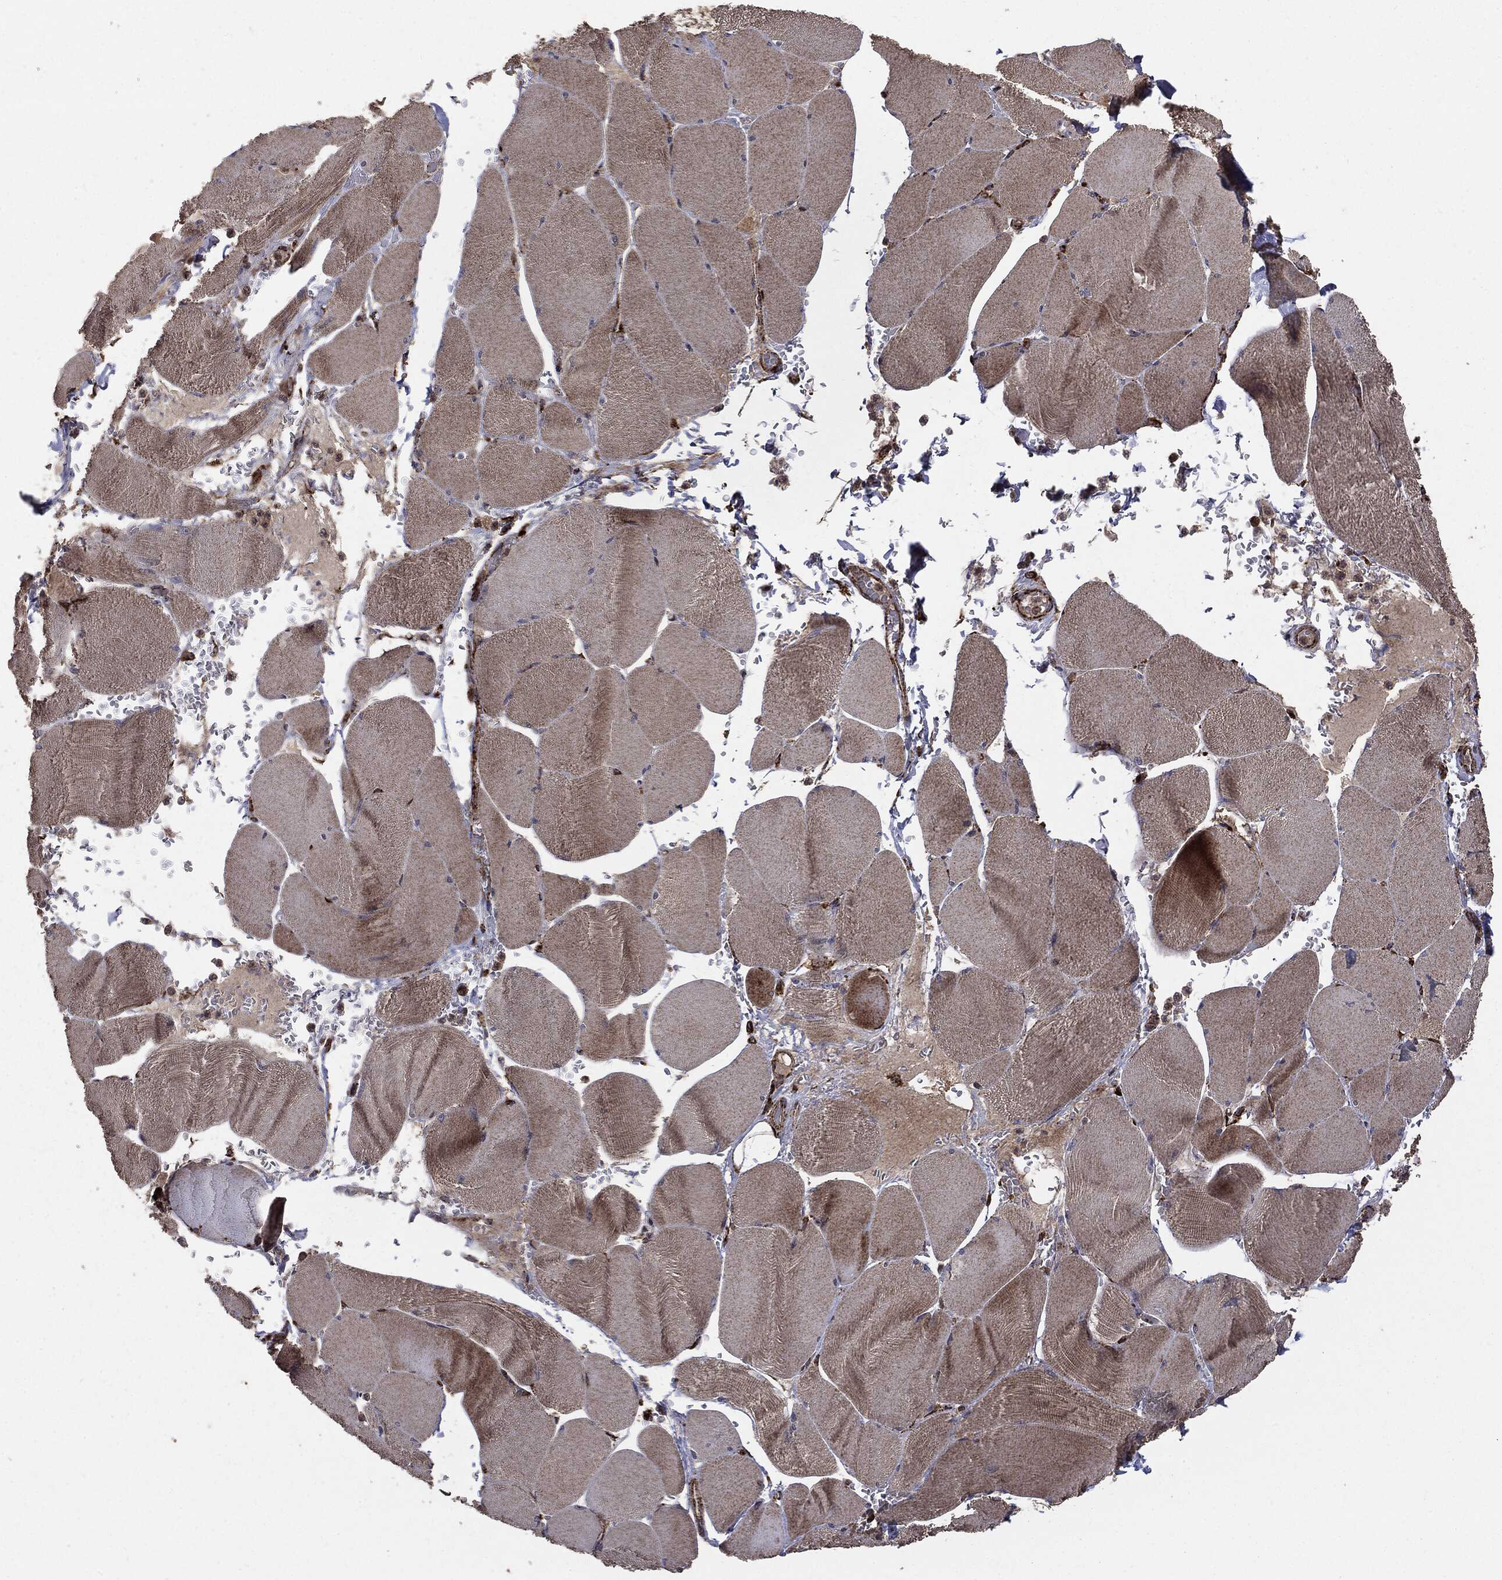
{"staining": {"intensity": "weak", "quantity": ">75%", "location": "cytoplasmic/membranous"}, "tissue": "skeletal muscle", "cell_type": "Myocytes", "image_type": "normal", "snomed": [{"axis": "morphology", "description": "Normal tissue, NOS"}, {"axis": "topography", "description": "Skeletal muscle"}], "caption": "Immunohistochemical staining of normal human skeletal muscle demonstrates low levels of weak cytoplasmic/membranous expression in approximately >75% of myocytes.", "gene": "MAP2K1", "patient": {"sex": "male", "age": 56}}